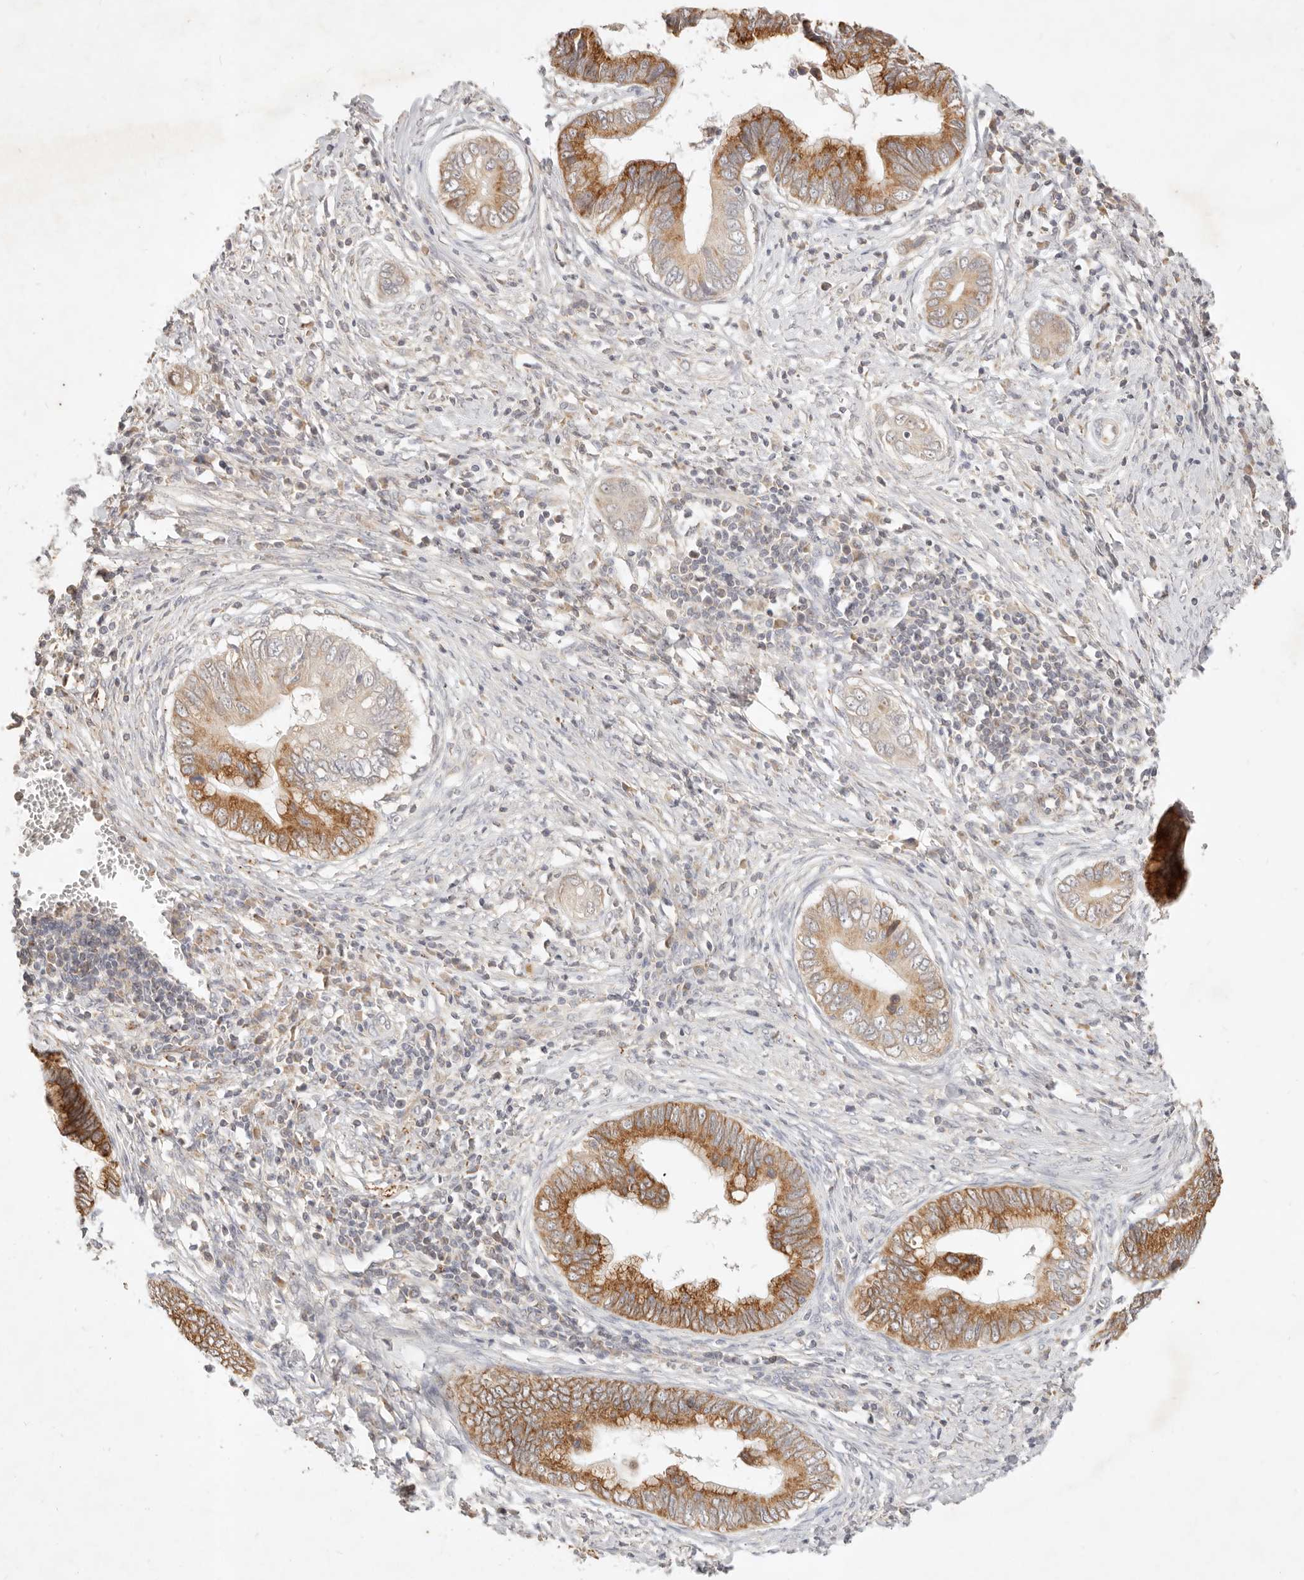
{"staining": {"intensity": "moderate", "quantity": ">75%", "location": "cytoplasmic/membranous"}, "tissue": "cervical cancer", "cell_type": "Tumor cells", "image_type": "cancer", "snomed": [{"axis": "morphology", "description": "Adenocarcinoma, NOS"}, {"axis": "topography", "description": "Cervix"}], "caption": "Immunohistochemistry (IHC) image of cervical cancer (adenocarcinoma) stained for a protein (brown), which exhibits medium levels of moderate cytoplasmic/membranous positivity in approximately >75% of tumor cells.", "gene": "RUBCNL", "patient": {"sex": "female", "age": 44}}